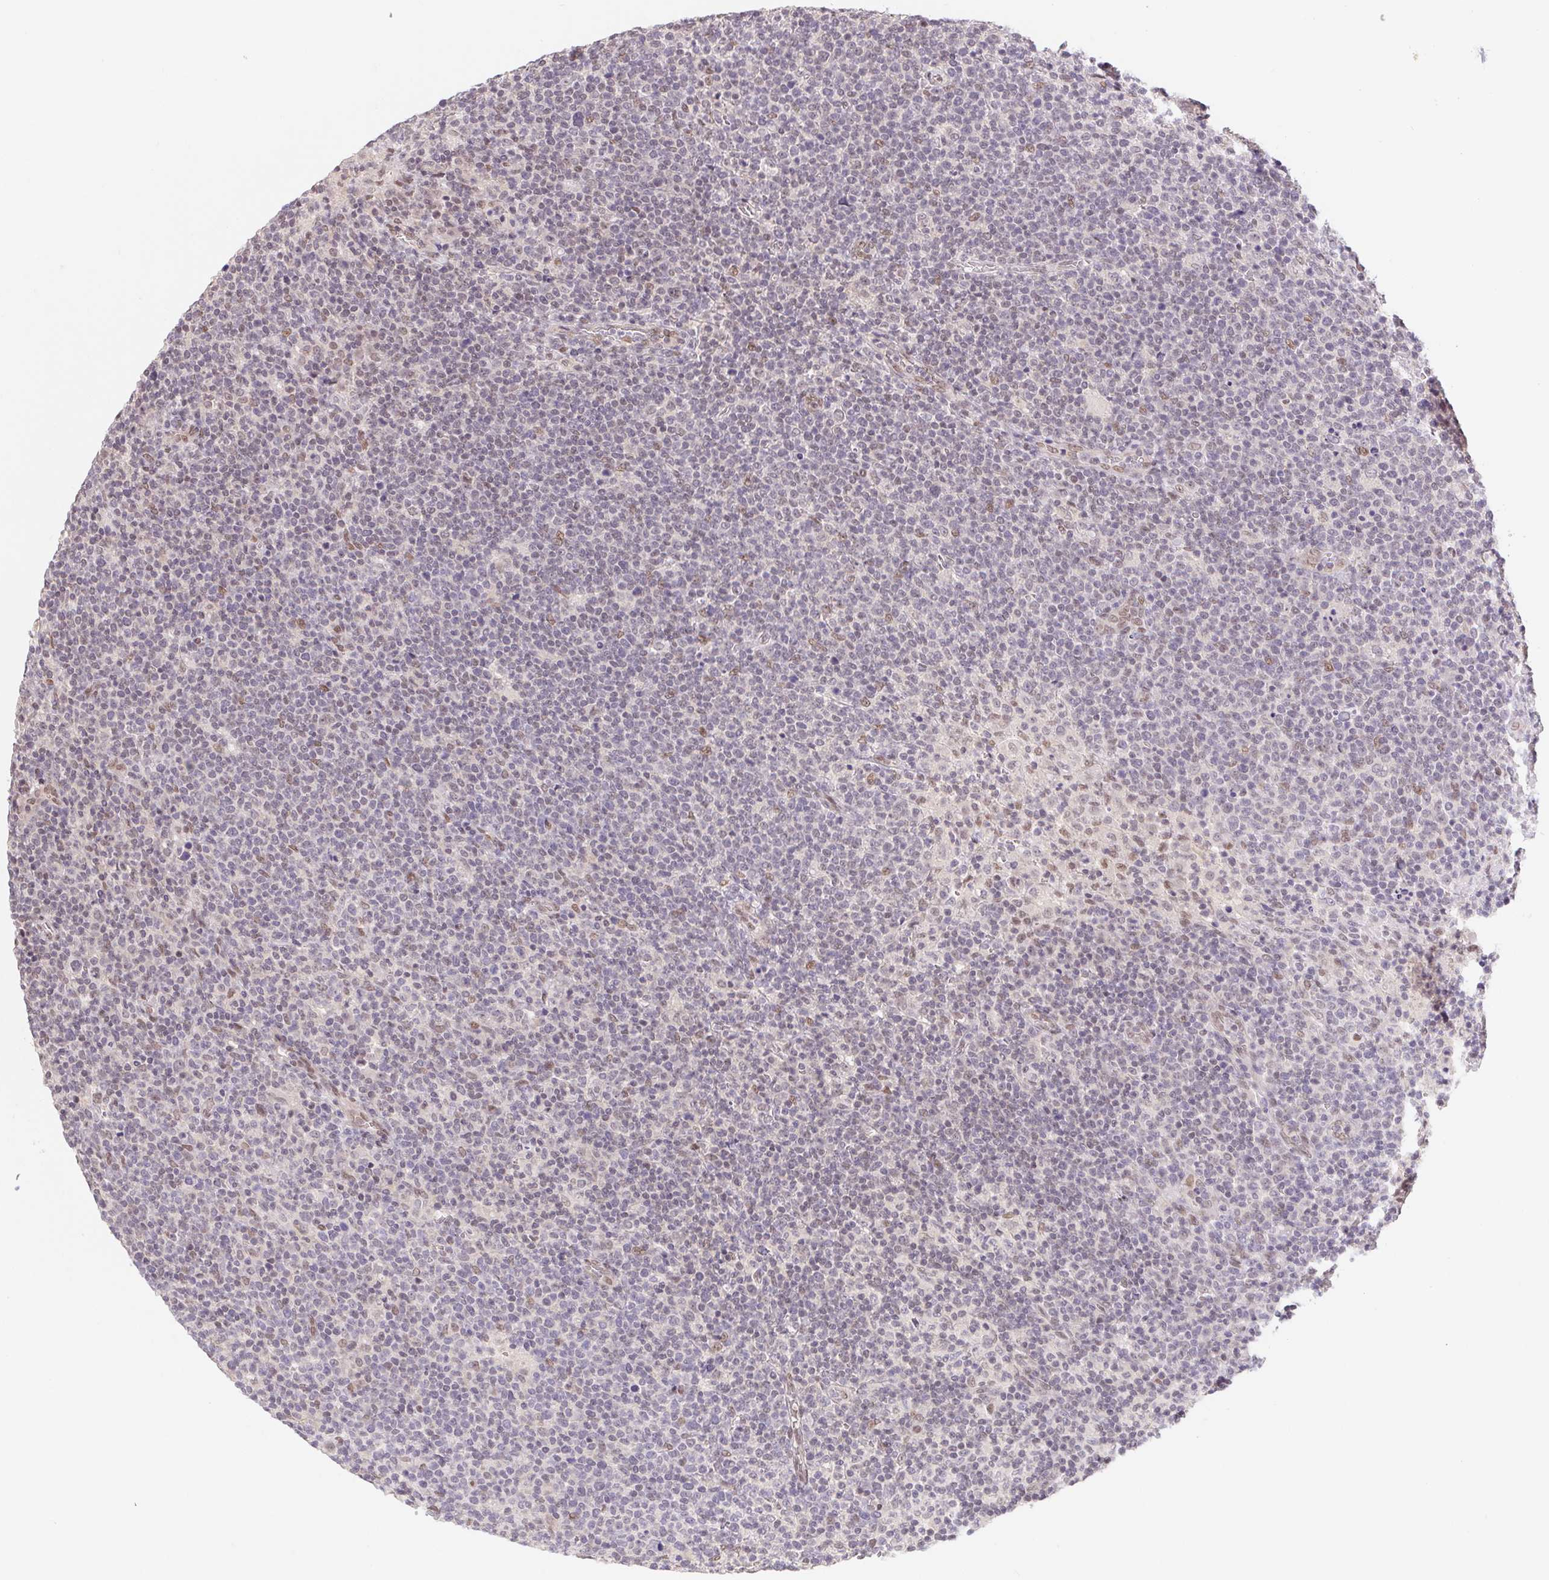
{"staining": {"intensity": "weak", "quantity": "<25%", "location": "nuclear"}, "tissue": "lymphoma", "cell_type": "Tumor cells", "image_type": "cancer", "snomed": [{"axis": "morphology", "description": "Malignant lymphoma, non-Hodgkin's type, High grade"}, {"axis": "topography", "description": "Lymph node"}], "caption": "An IHC photomicrograph of high-grade malignant lymphoma, non-Hodgkin's type is shown. There is no staining in tumor cells of high-grade malignant lymphoma, non-Hodgkin's type.", "gene": "CAND1", "patient": {"sex": "male", "age": 61}}